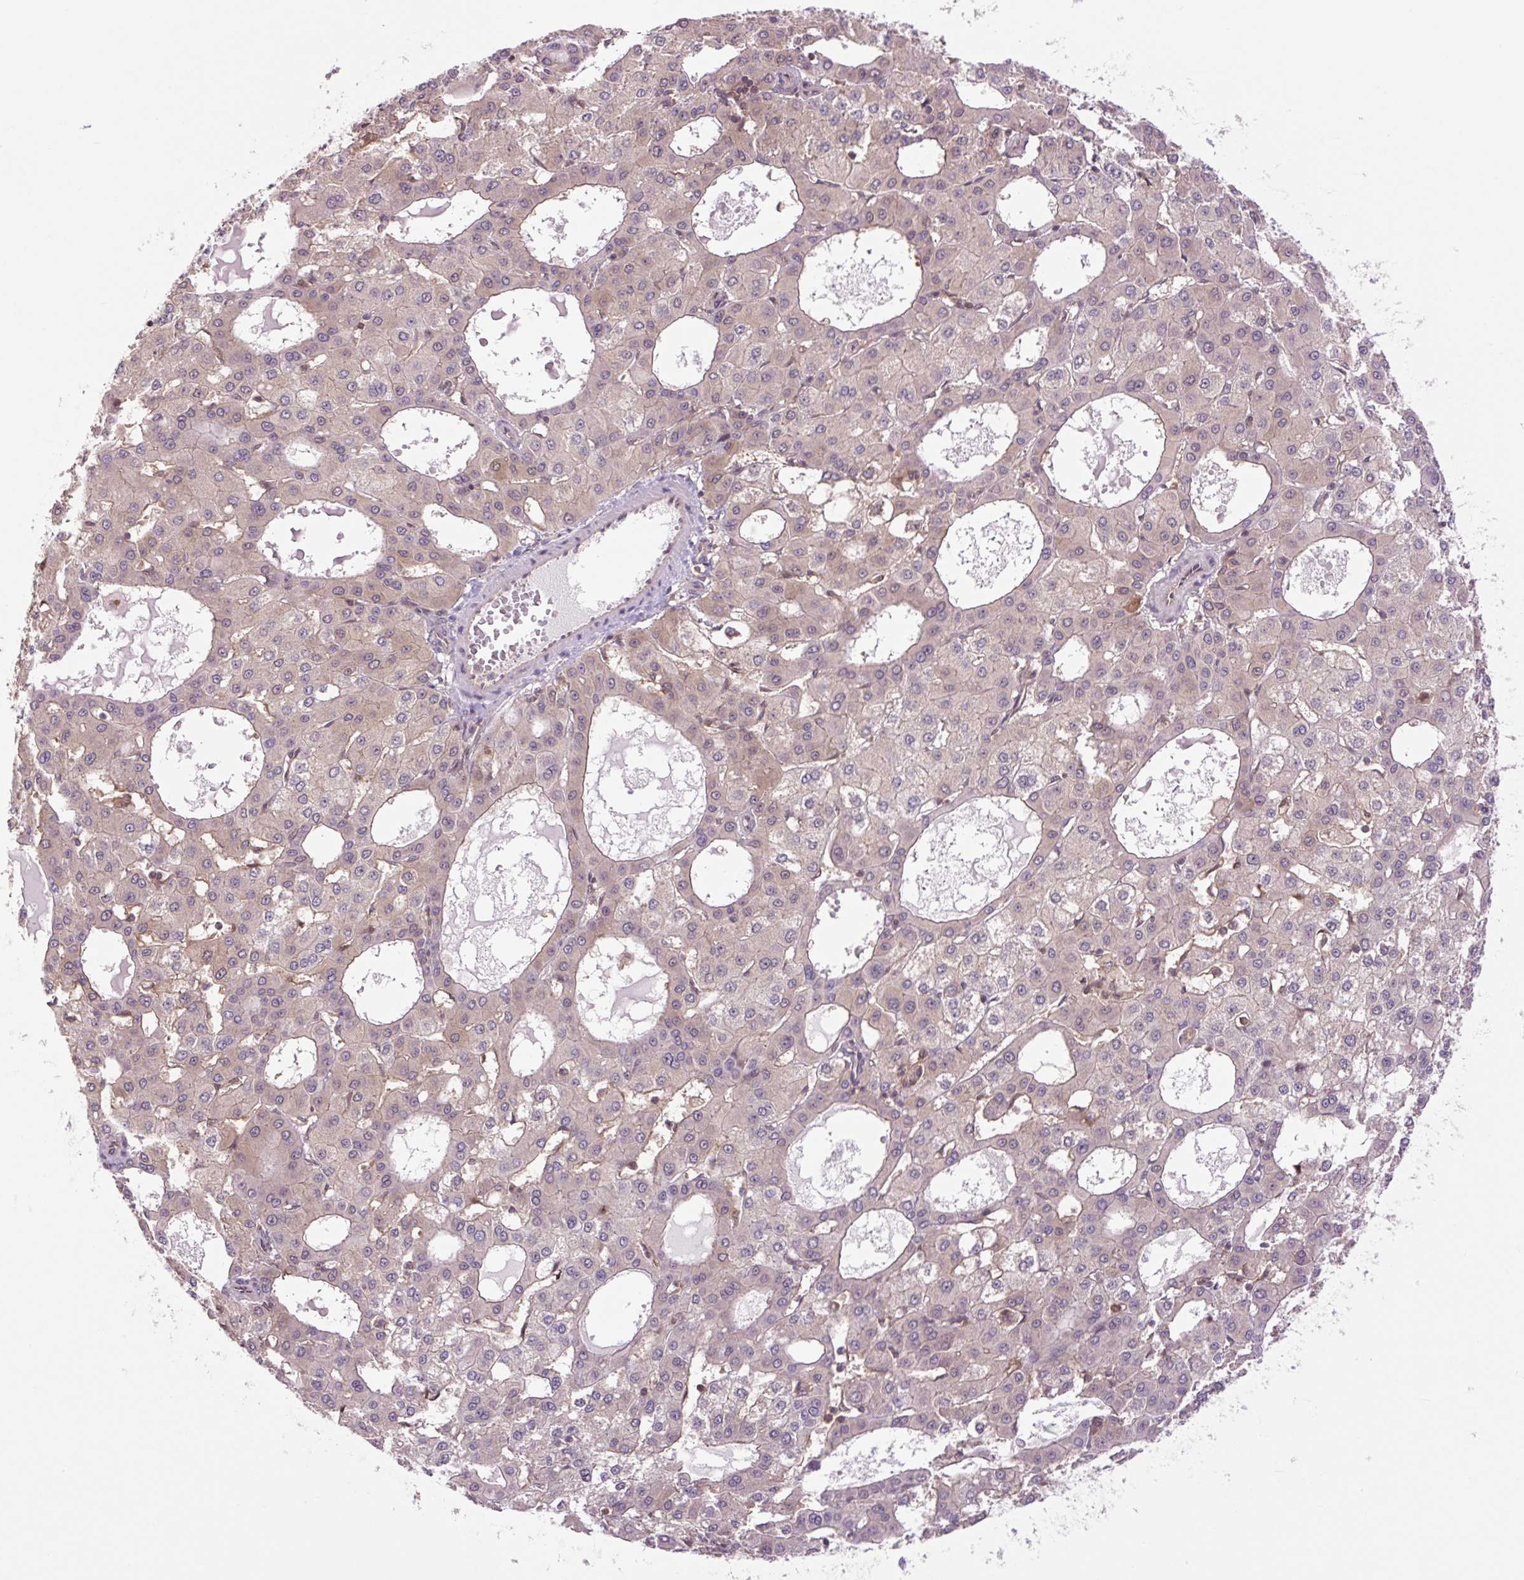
{"staining": {"intensity": "negative", "quantity": "none", "location": "none"}, "tissue": "liver cancer", "cell_type": "Tumor cells", "image_type": "cancer", "snomed": [{"axis": "morphology", "description": "Carcinoma, Hepatocellular, NOS"}, {"axis": "topography", "description": "Liver"}], "caption": "This is an immunohistochemistry image of liver cancer. There is no staining in tumor cells.", "gene": "TPT1", "patient": {"sex": "male", "age": 47}}